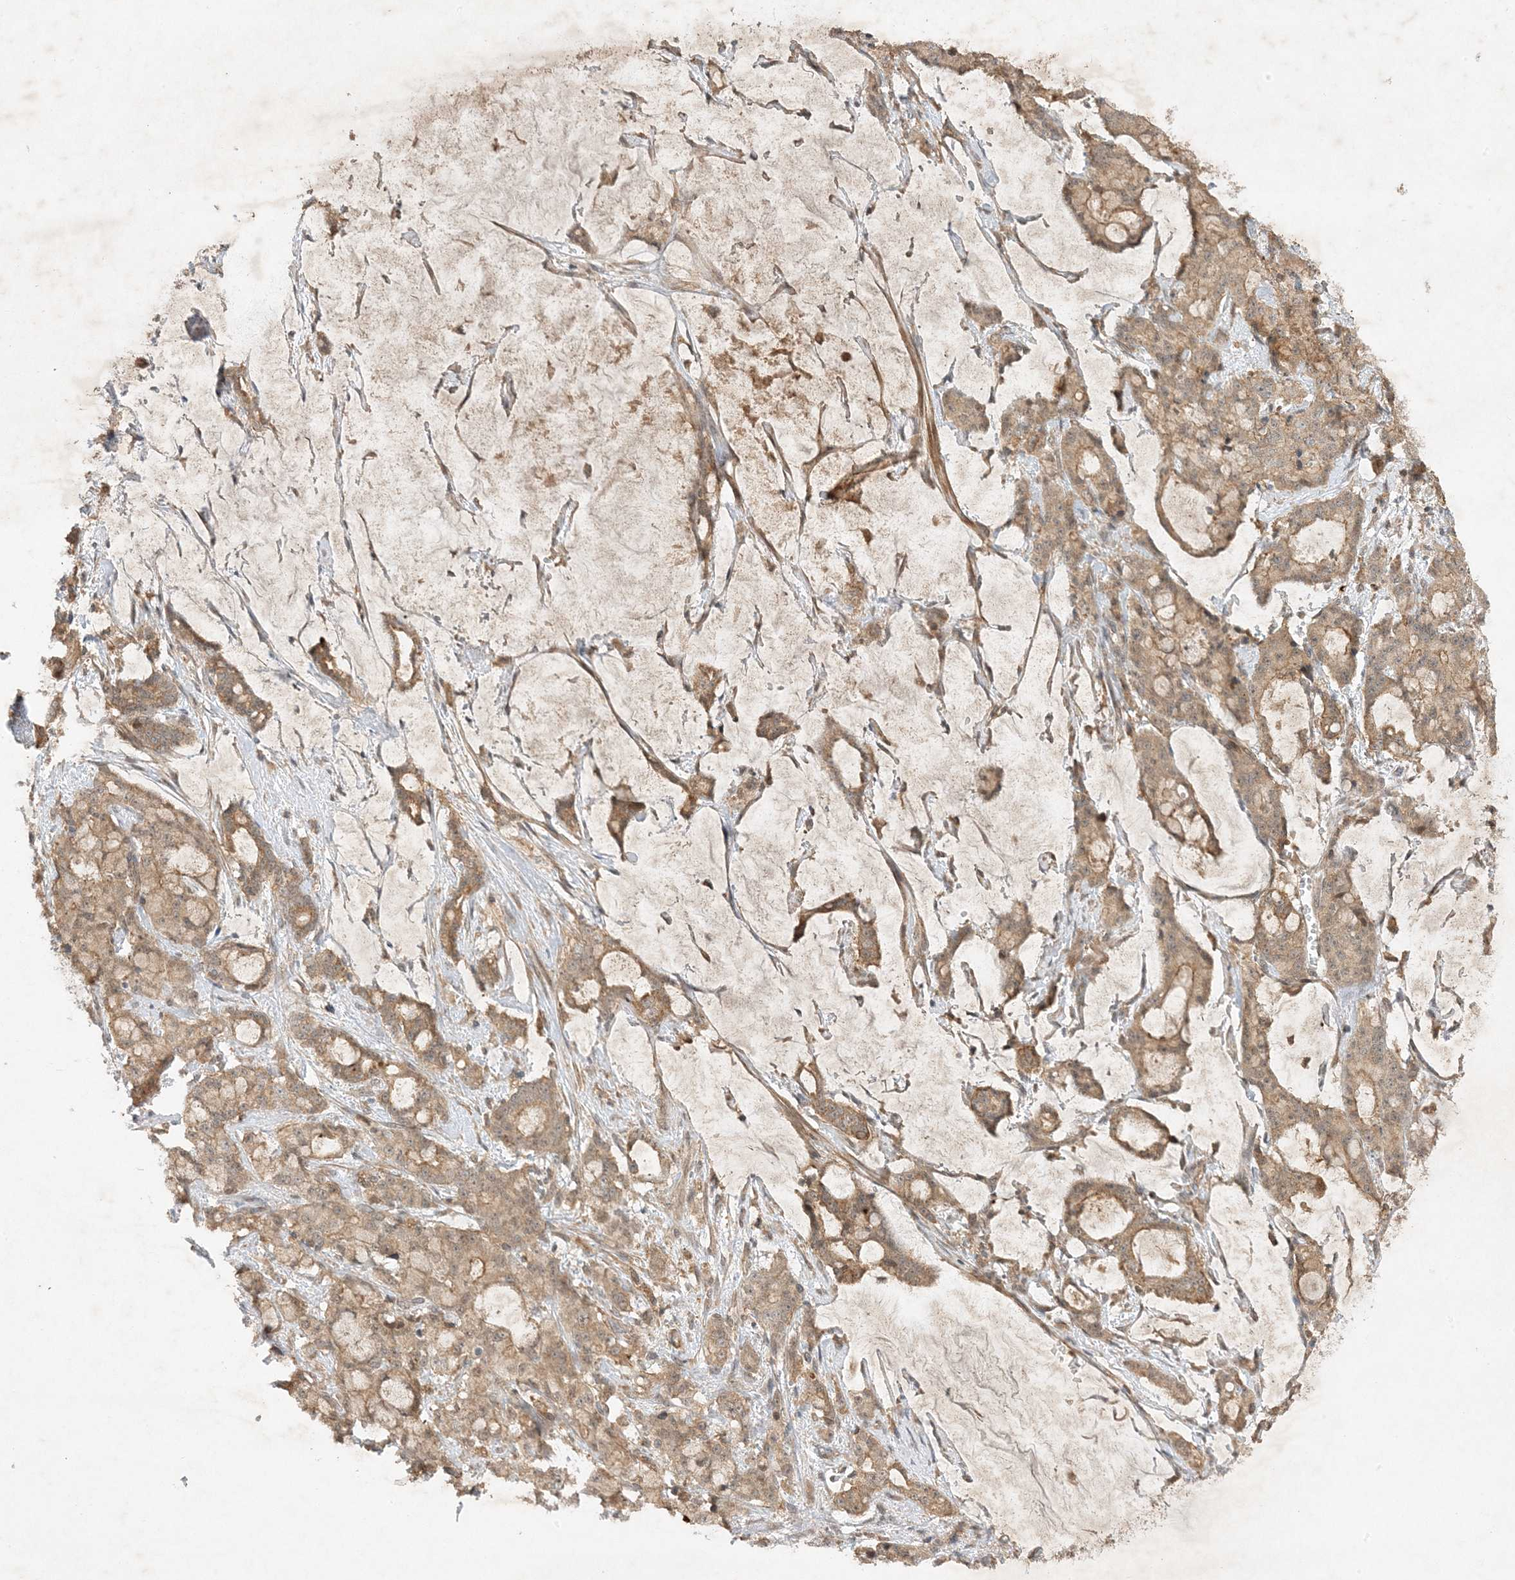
{"staining": {"intensity": "weak", "quantity": ">75%", "location": "cytoplasmic/membranous"}, "tissue": "pancreatic cancer", "cell_type": "Tumor cells", "image_type": "cancer", "snomed": [{"axis": "morphology", "description": "Adenocarcinoma, NOS"}, {"axis": "topography", "description": "Pancreas"}], "caption": "Immunohistochemistry (IHC) of human pancreatic cancer shows low levels of weak cytoplasmic/membranous staining in approximately >75% of tumor cells.", "gene": "XRN1", "patient": {"sex": "female", "age": 73}}